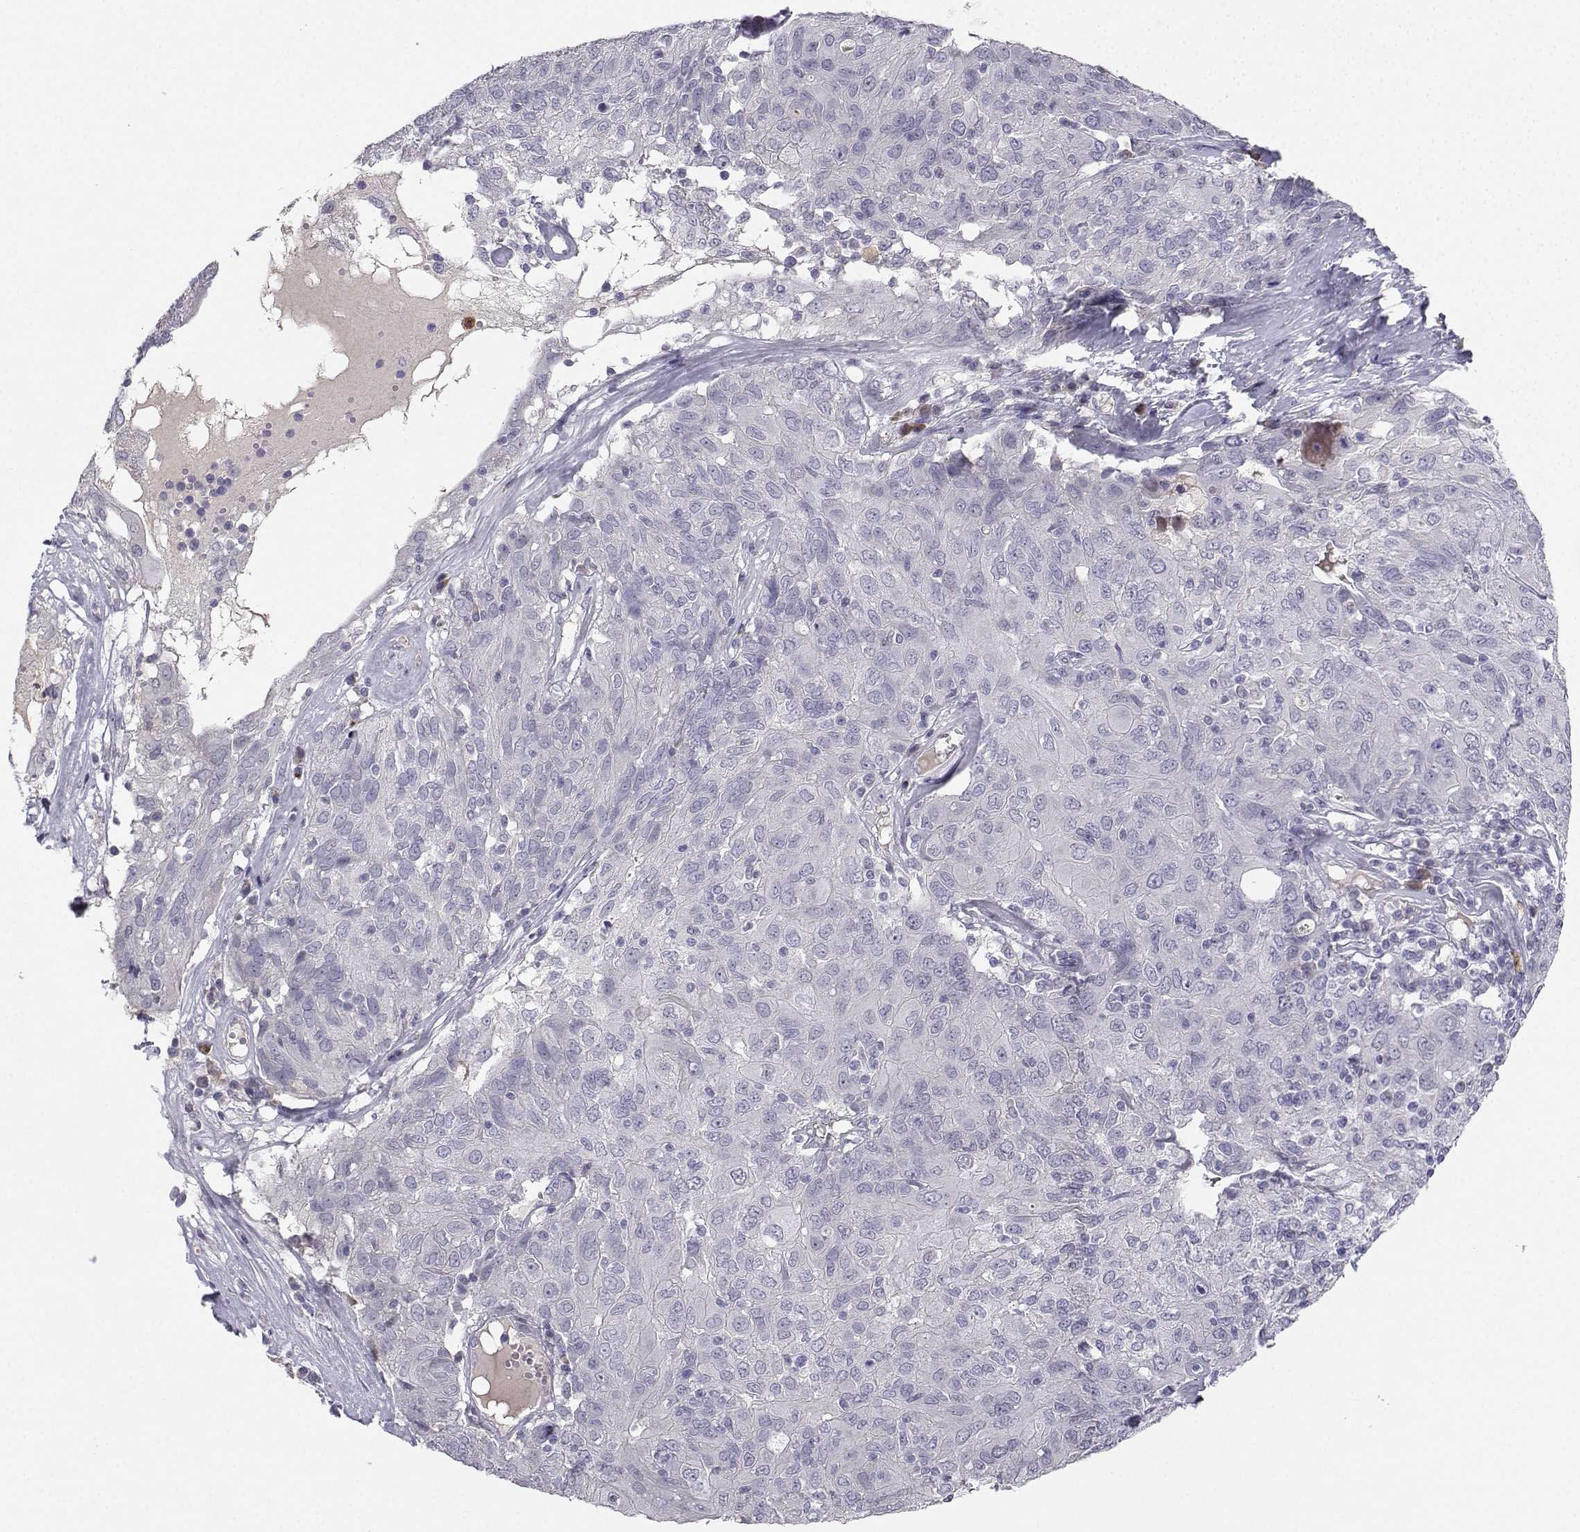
{"staining": {"intensity": "negative", "quantity": "none", "location": "none"}, "tissue": "ovarian cancer", "cell_type": "Tumor cells", "image_type": "cancer", "snomed": [{"axis": "morphology", "description": "Carcinoma, endometroid"}, {"axis": "topography", "description": "Ovary"}], "caption": "Immunohistochemical staining of human ovarian cancer reveals no significant expression in tumor cells.", "gene": "CALY", "patient": {"sex": "female", "age": 50}}